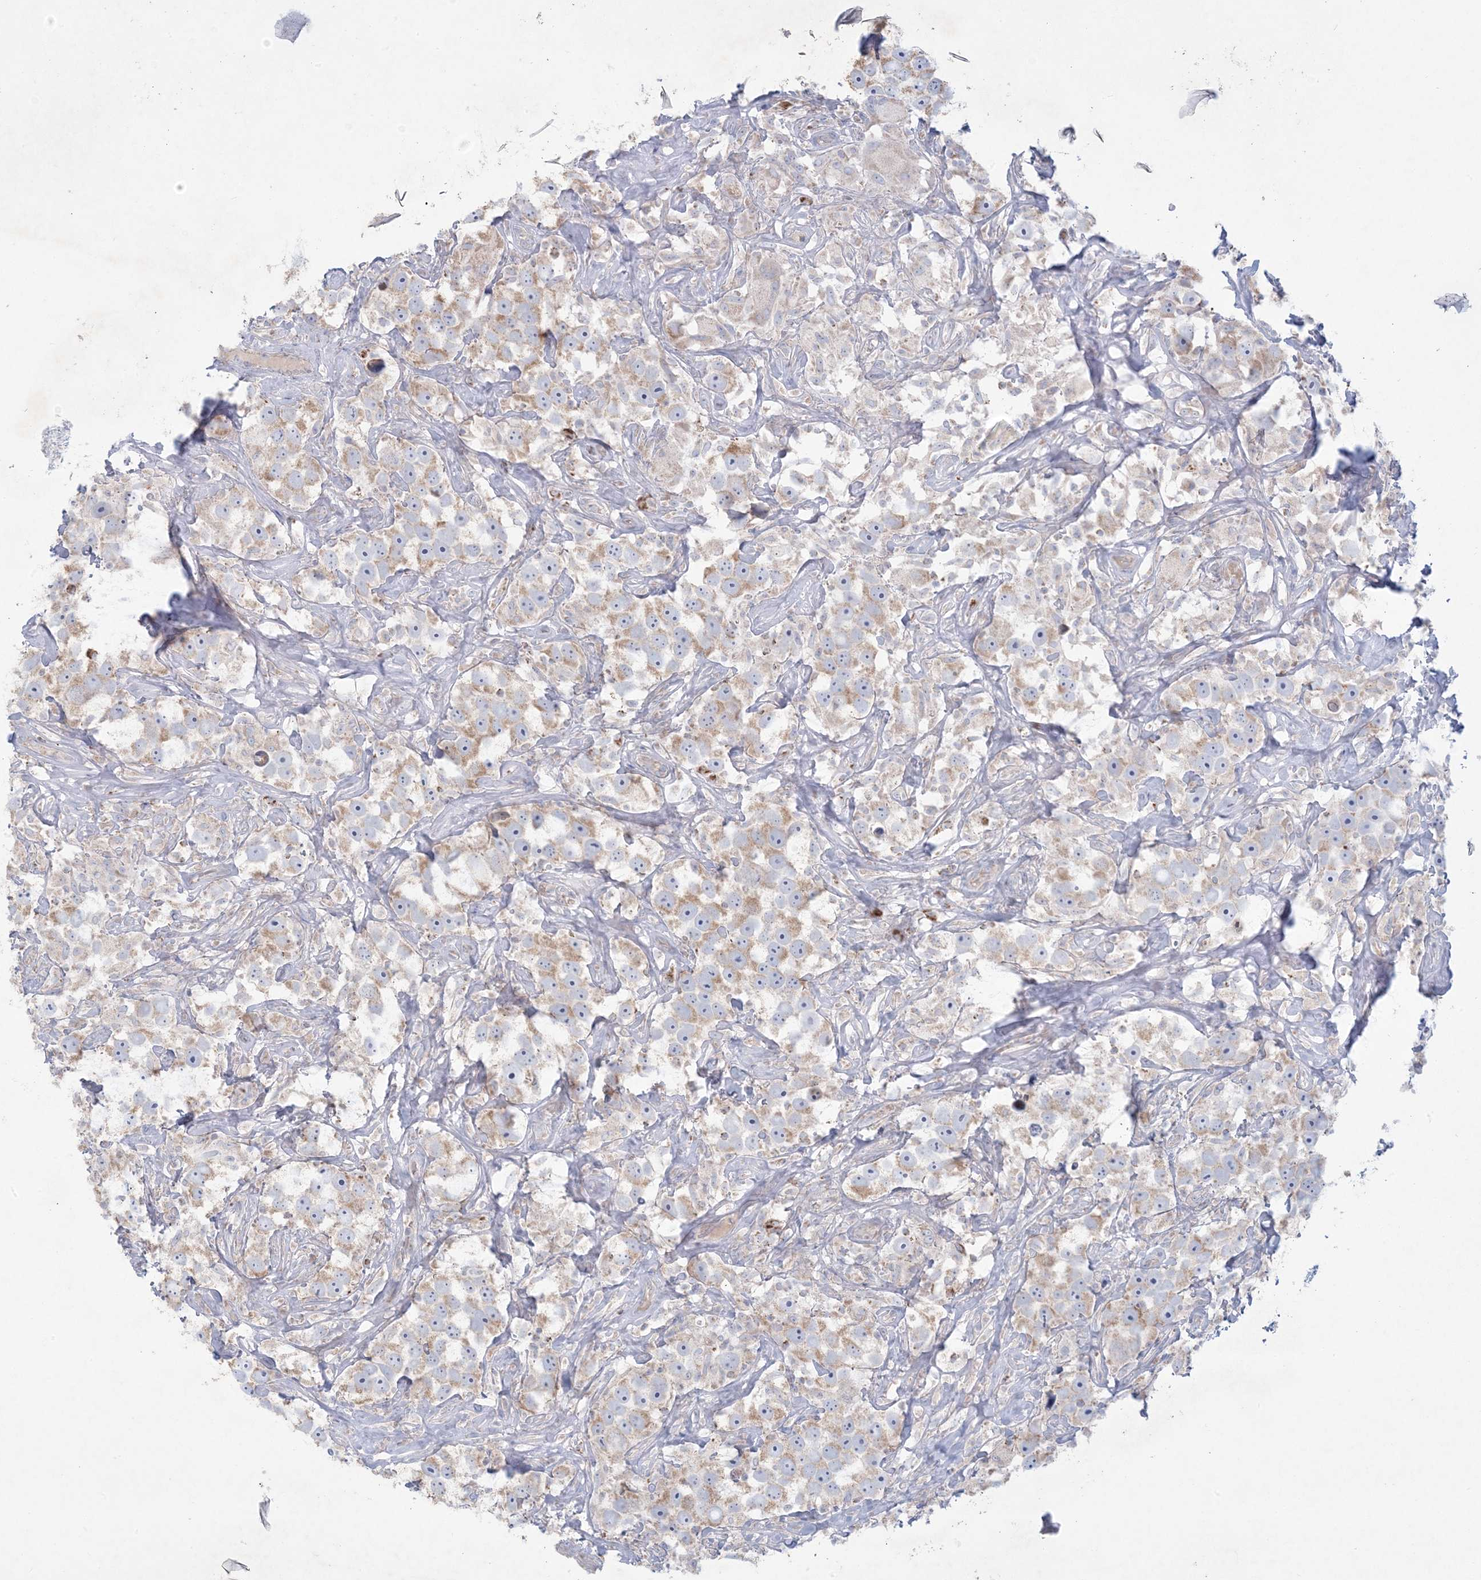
{"staining": {"intensity": "moderate", "quantity": ">75%", "location": "cytoplasmic/membranous"}, "tissue": "testis cancer", "cell_type": "Tumor cells", "image_type": "cancer", "snomed": [{"axis": "morphology", "description": "Seminoma, NOS"}, {"axis": "topography", "description": "Testis"}], "caption": "Moderate cytoplasmic/membranous staining for a protein is present in about >75% of tumor cells of testis seminoma using IHC.", "gene": "KCTD6", "patient": {"sex": "male", "age": 49}}